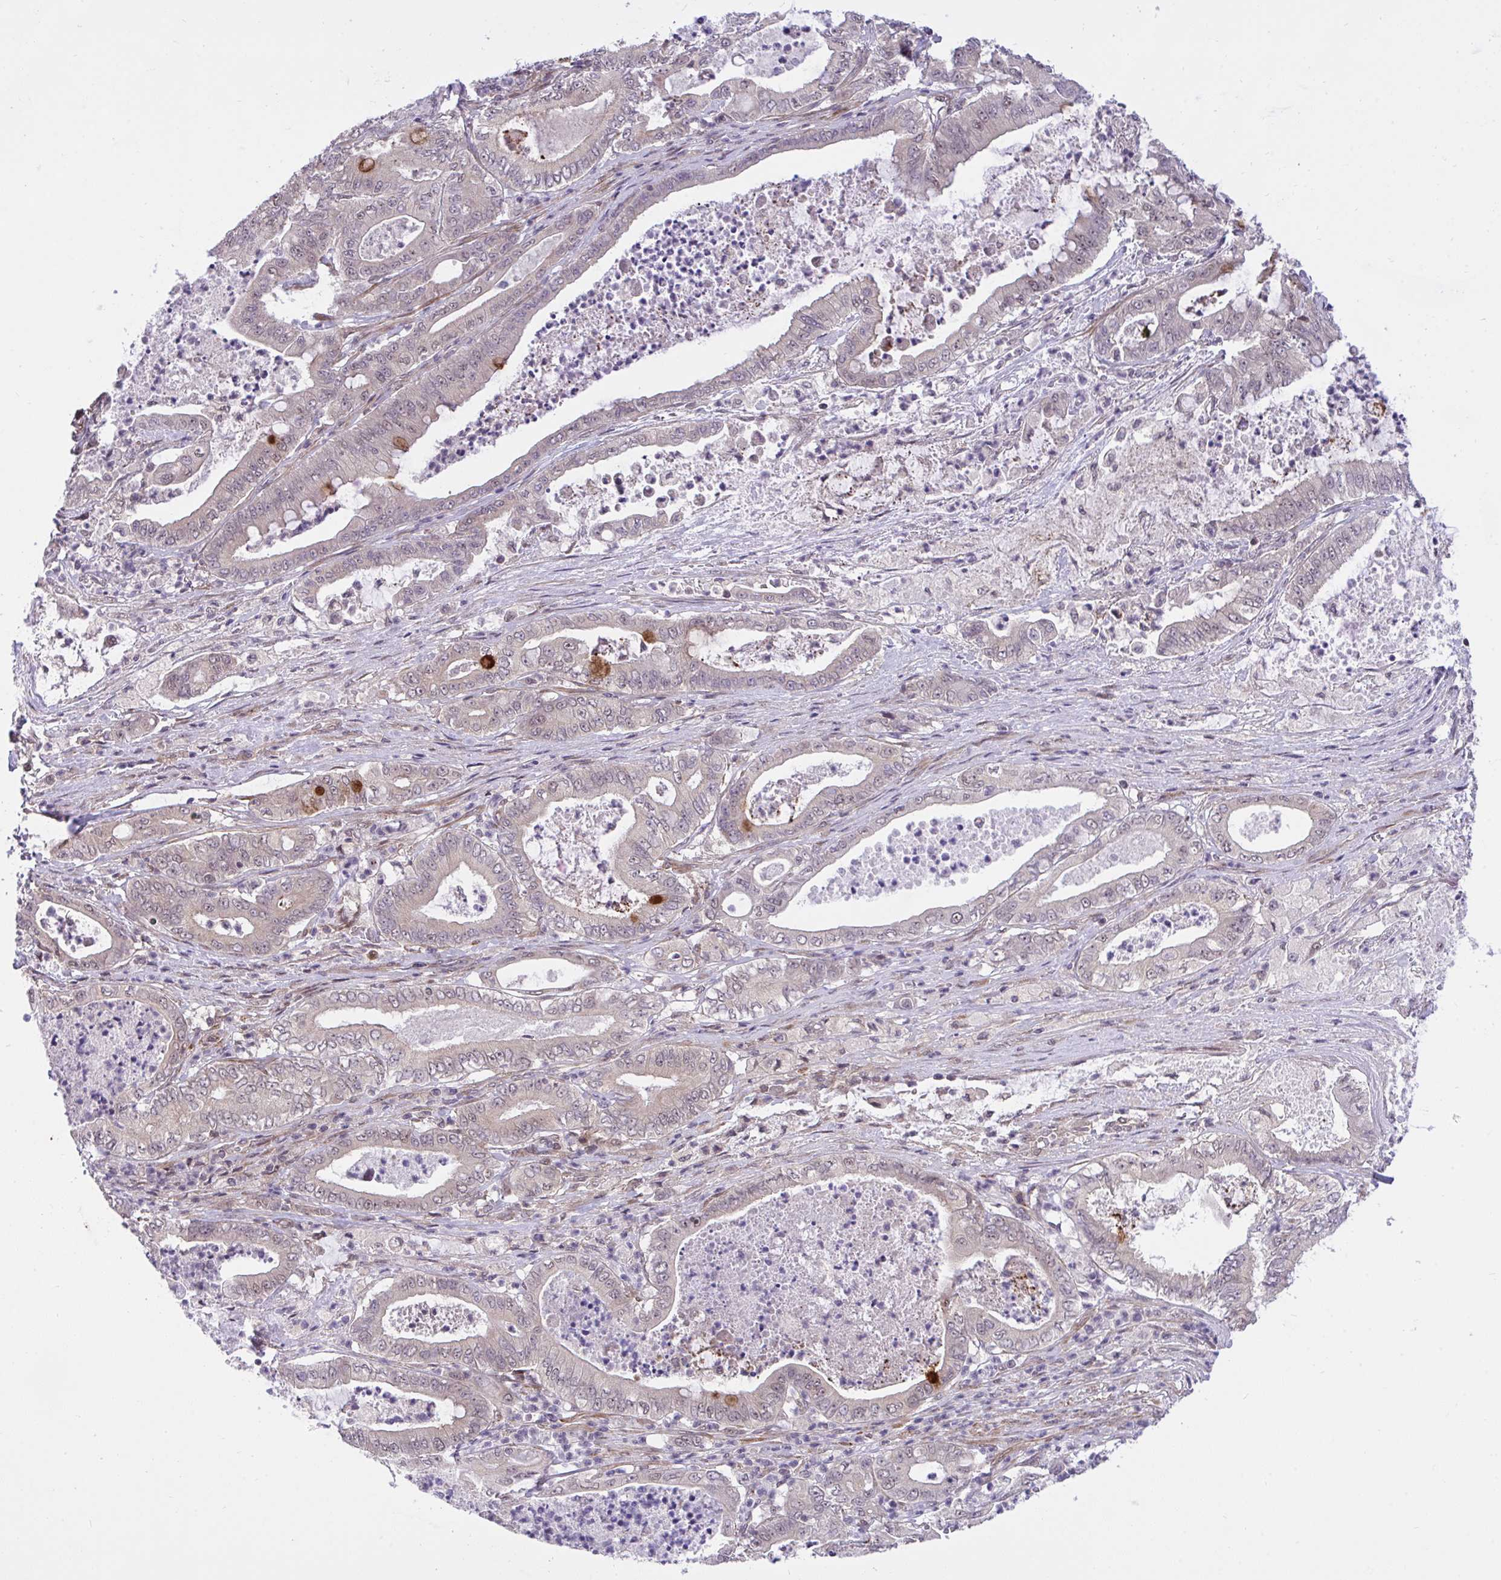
{"staining": {"intensity": "negative", "quantity": "none", "location": "none"}, "tissue": "pancreatic cancer", "cell_type": "Tumor cells", "image_type": "cancer", "snomed": [{"axis": "morphology", "description": "Adenocarcinoma, NOS"}, {"axis": "topography", "description": "Pancreas"}], "caption": "Image shows no significant protein expression in tumor cells of adenocarcinoma (pancreatic).", "gene": "ERI1", "patient": {"sex": "male", "age": 71}}